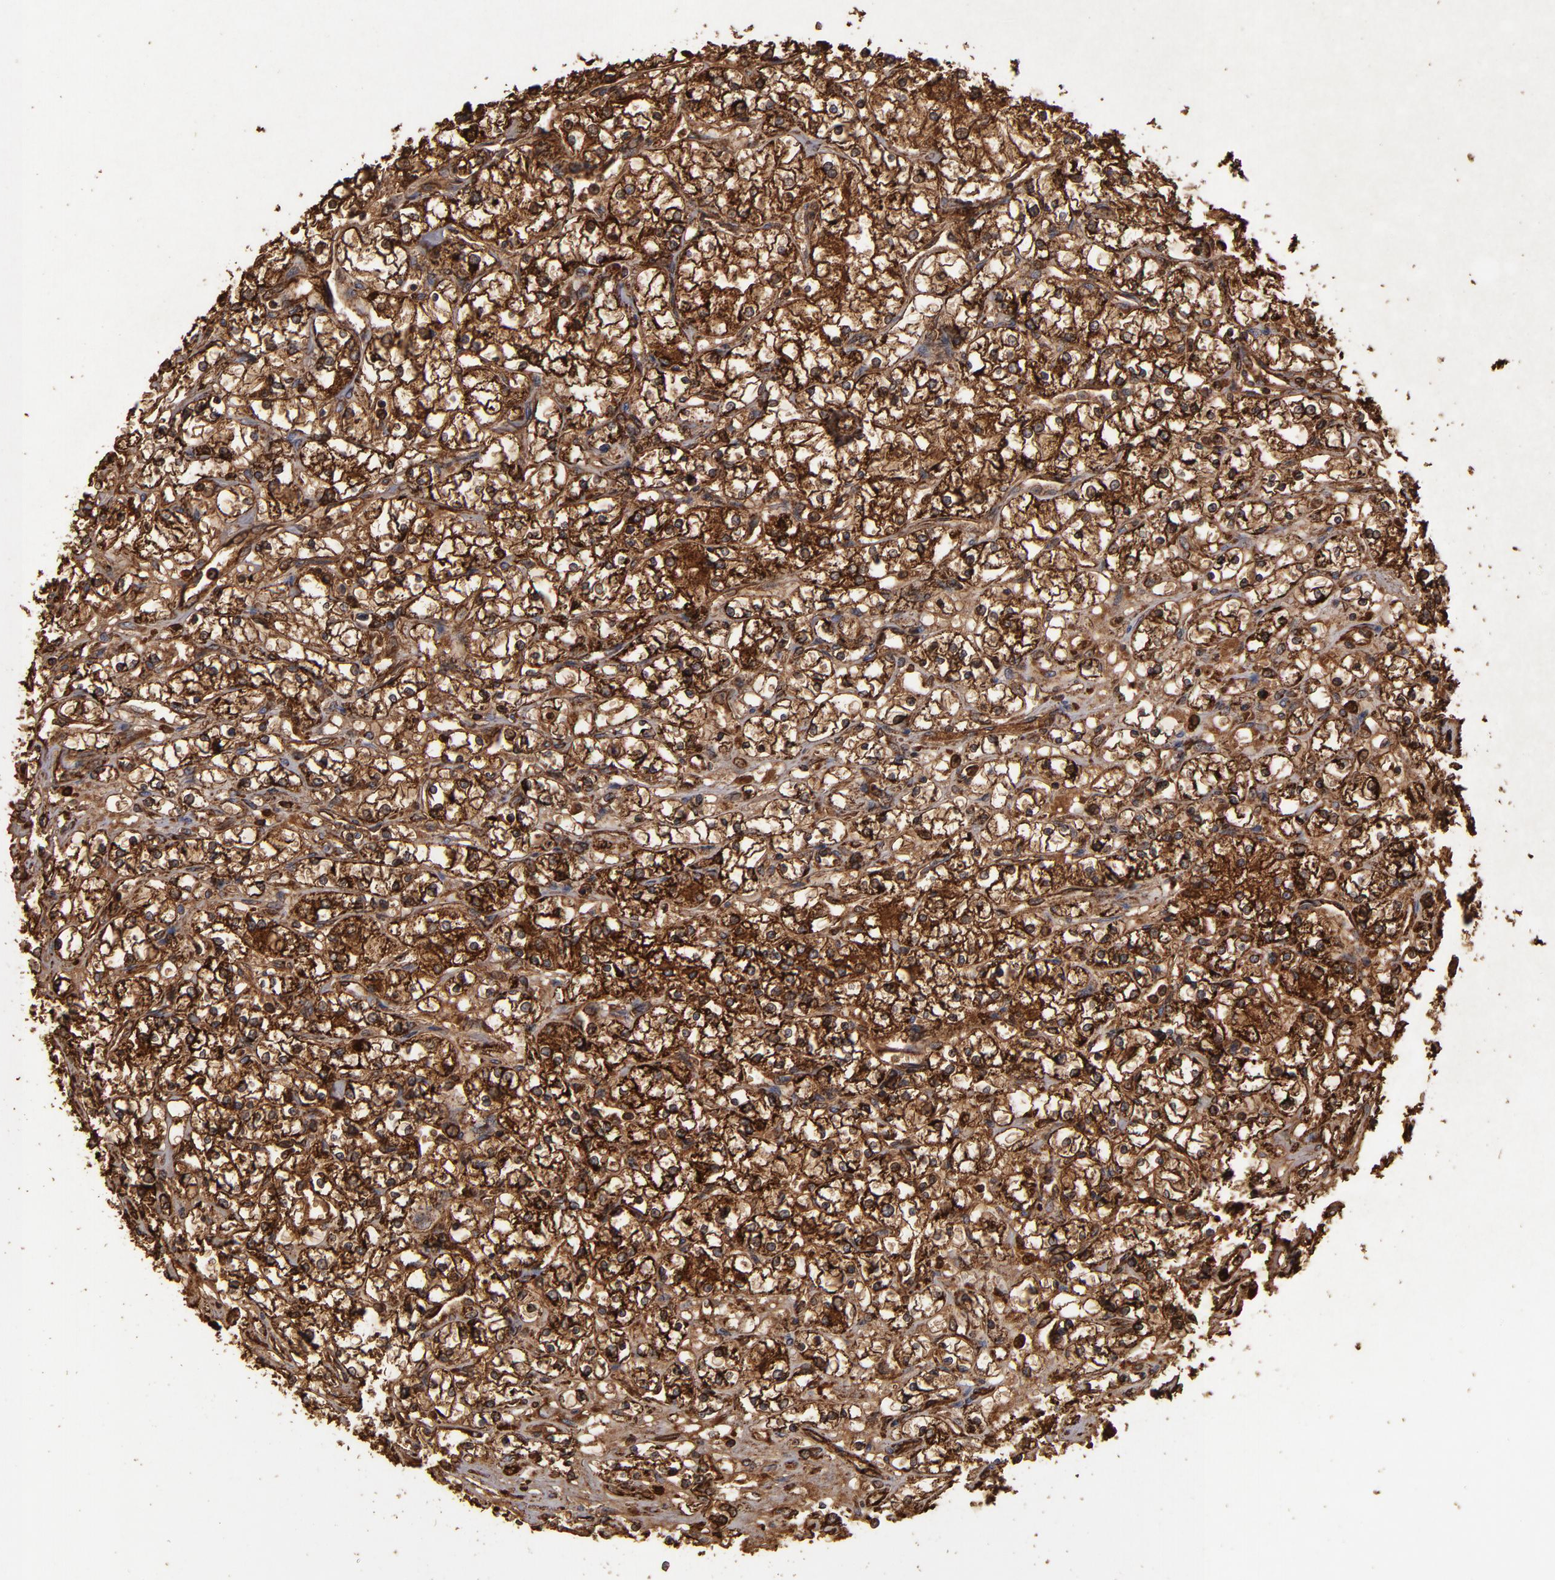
{"staining": {"intensity": "strong", "quantity": ">75%", "location": "cytoplasmic/membranous"}, "tissue": "renal cancer", "cell_type": "Tumor cells", "image_type": "cancer", "snomed": [{"axis": "morphology", "description": "Adenocarcinoma, NOS"}, {"axis": "topography", "description": "Kidney"}], "caption": "Renal adenocarcinoma stained with a protein marker shows strong staining in tumor cells.", "gene": "SOD2", "patient": {"sex": "male", "age": 61}}